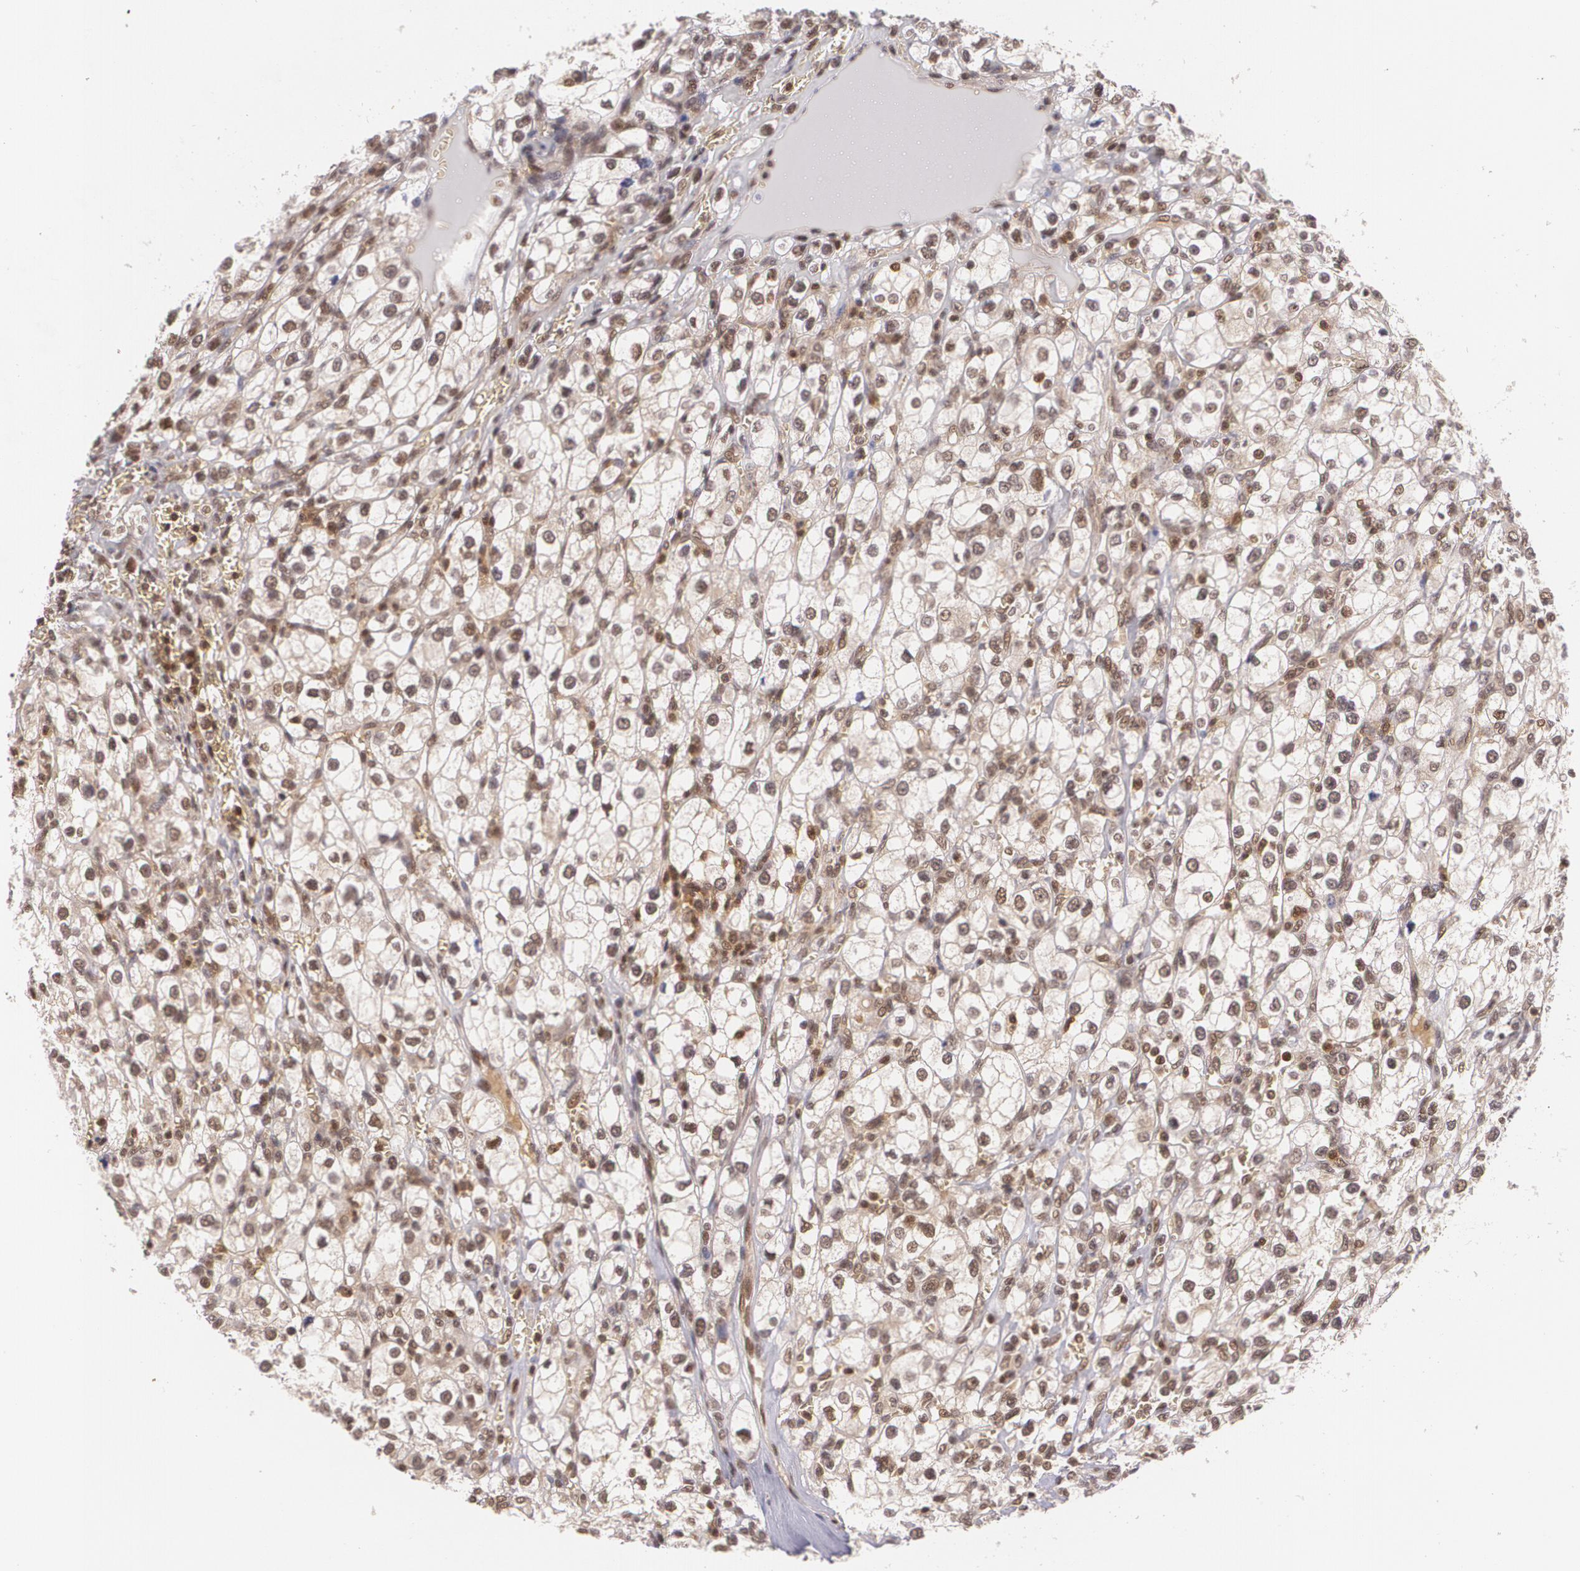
{"staining": {"intensity": "weak", "quantity": "25%-75%", "location": "nuclear"}, "tissue": "renal cancer", "cell_type": "Tumor cells", "image_type": "cancer", "snomed": [{"axis": "morphology", "description": "Adenocarcinoma, NOS"}, {"axis": "topography", "description": "Kidney"}], "caption": "Renal adenocarcinoma tissue shows weak nuclear expression in approximately 25%-75% of tumor cells", "gene": "CUL2", "patient": {"sex": "female", "age": 62}}